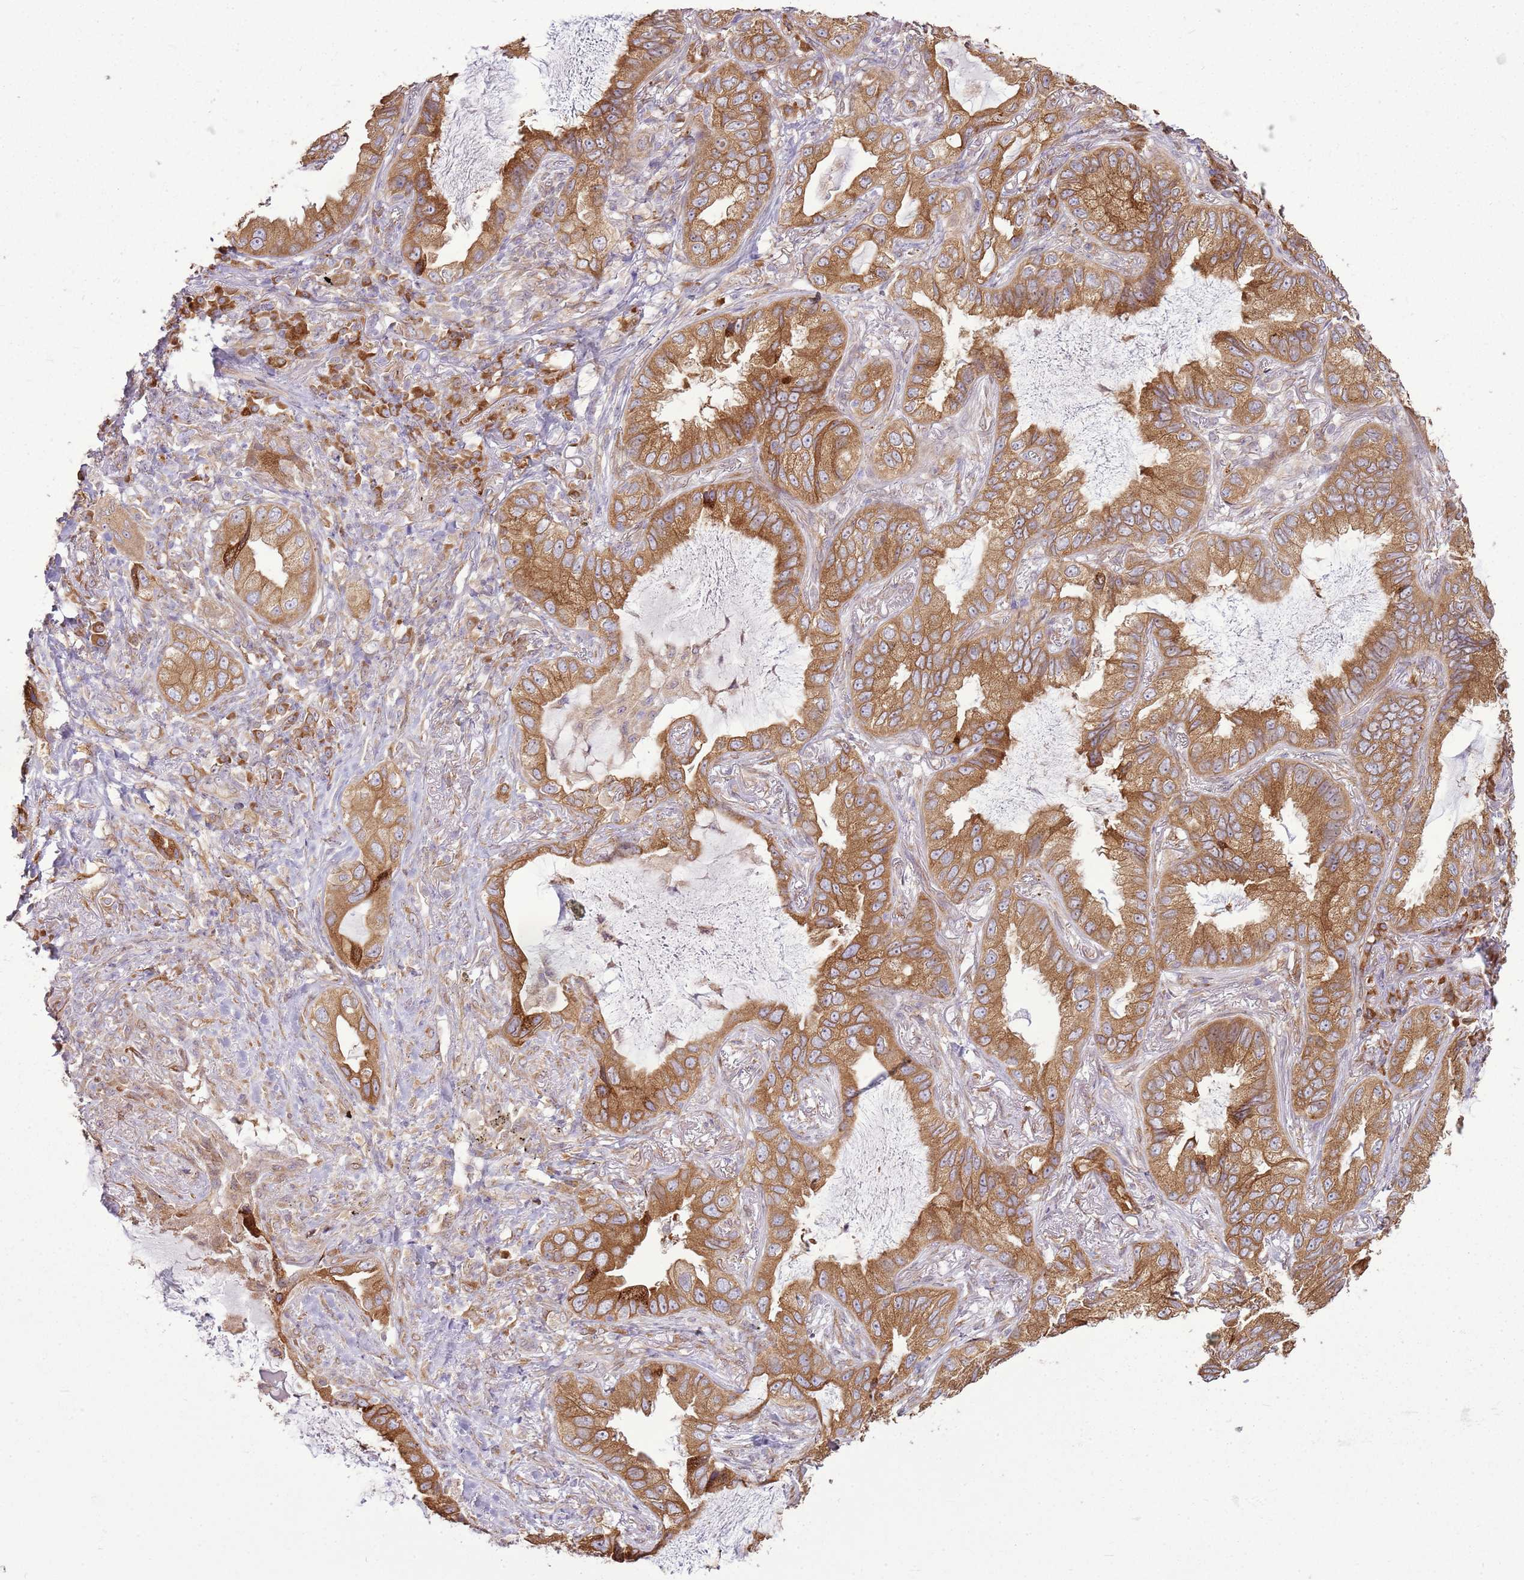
{"staining": {"intensity": "moderate", "quantity": ">75%", "location": "cytoplasmic/membranous"}, "tissue": "lung cancer", "cell_type": "Tumor cells", "image_type": "cancer", "snomed": [{"axis": "morphology", "description": "Adenocarcinoma, NOS"}, {"axis": "topography", "description": "Lung"}], "caption": "DAB immunohistochemical staining of adenocarcinoma (lung) demonstrates moderate cytoplasmic/membranous protein staining in about >75% of tumor cells.", "gene": "TMED10", "patient": {"sex": "female", "age": 69}}